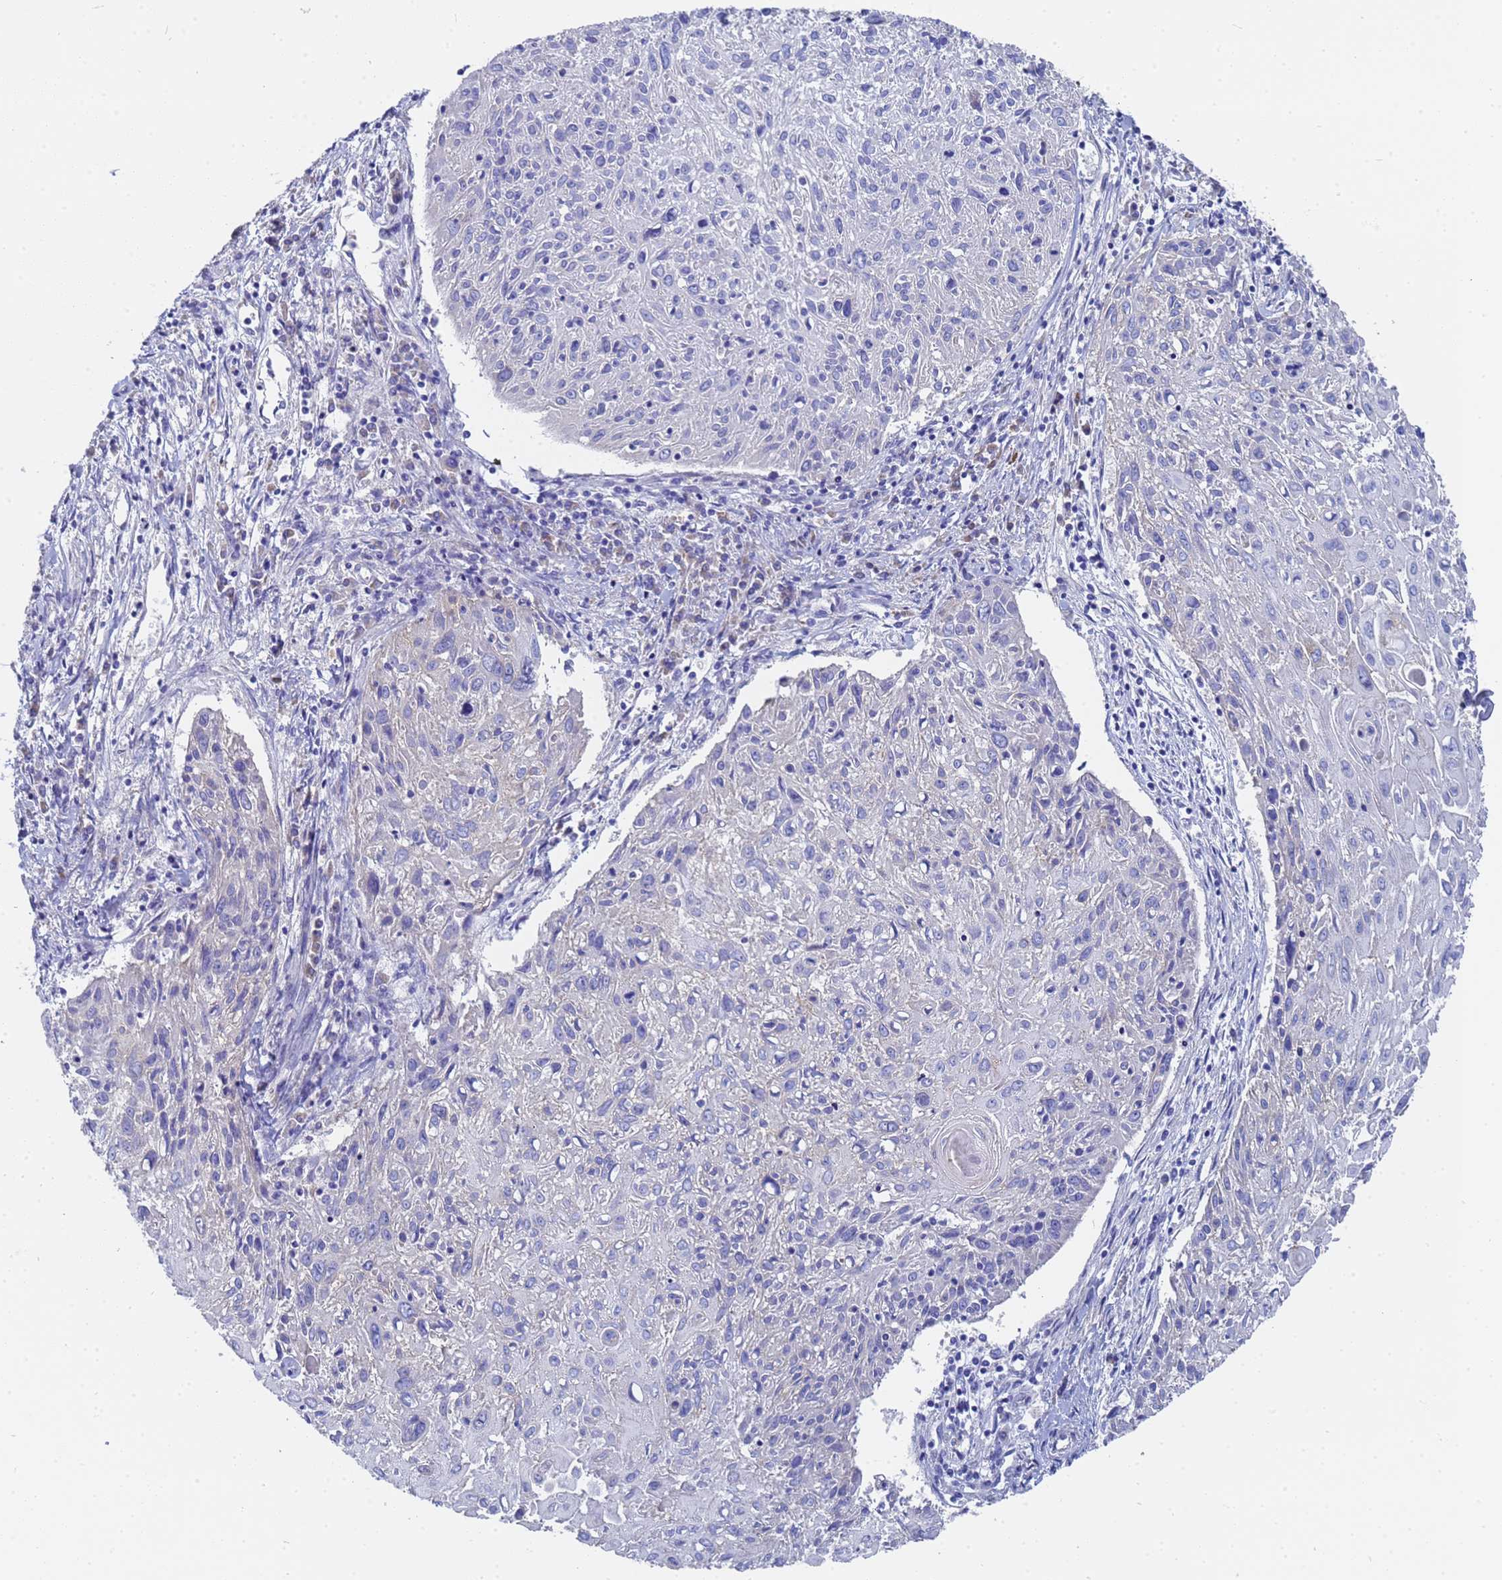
{"staining": {"intensity": "negative", "quantity": "none", "location": "none"}, "tissue": "cervical cancer", "cell_type": "Tumor cells", "image_type": "cancer", "snomed": [{"axis": "morphology", "description": "Squamous cell carcinoma, NOS"}, {"axis": "topography", "description": "Cervix"}], "caption": "IHC micrograph of cervical cancer (squamous cell carcinoma) stained for a protein (brown), which demonstrates no staining in tumor cells.", "gene": "TM4SF4", "patient": {"sex": "female", "age": 51}}